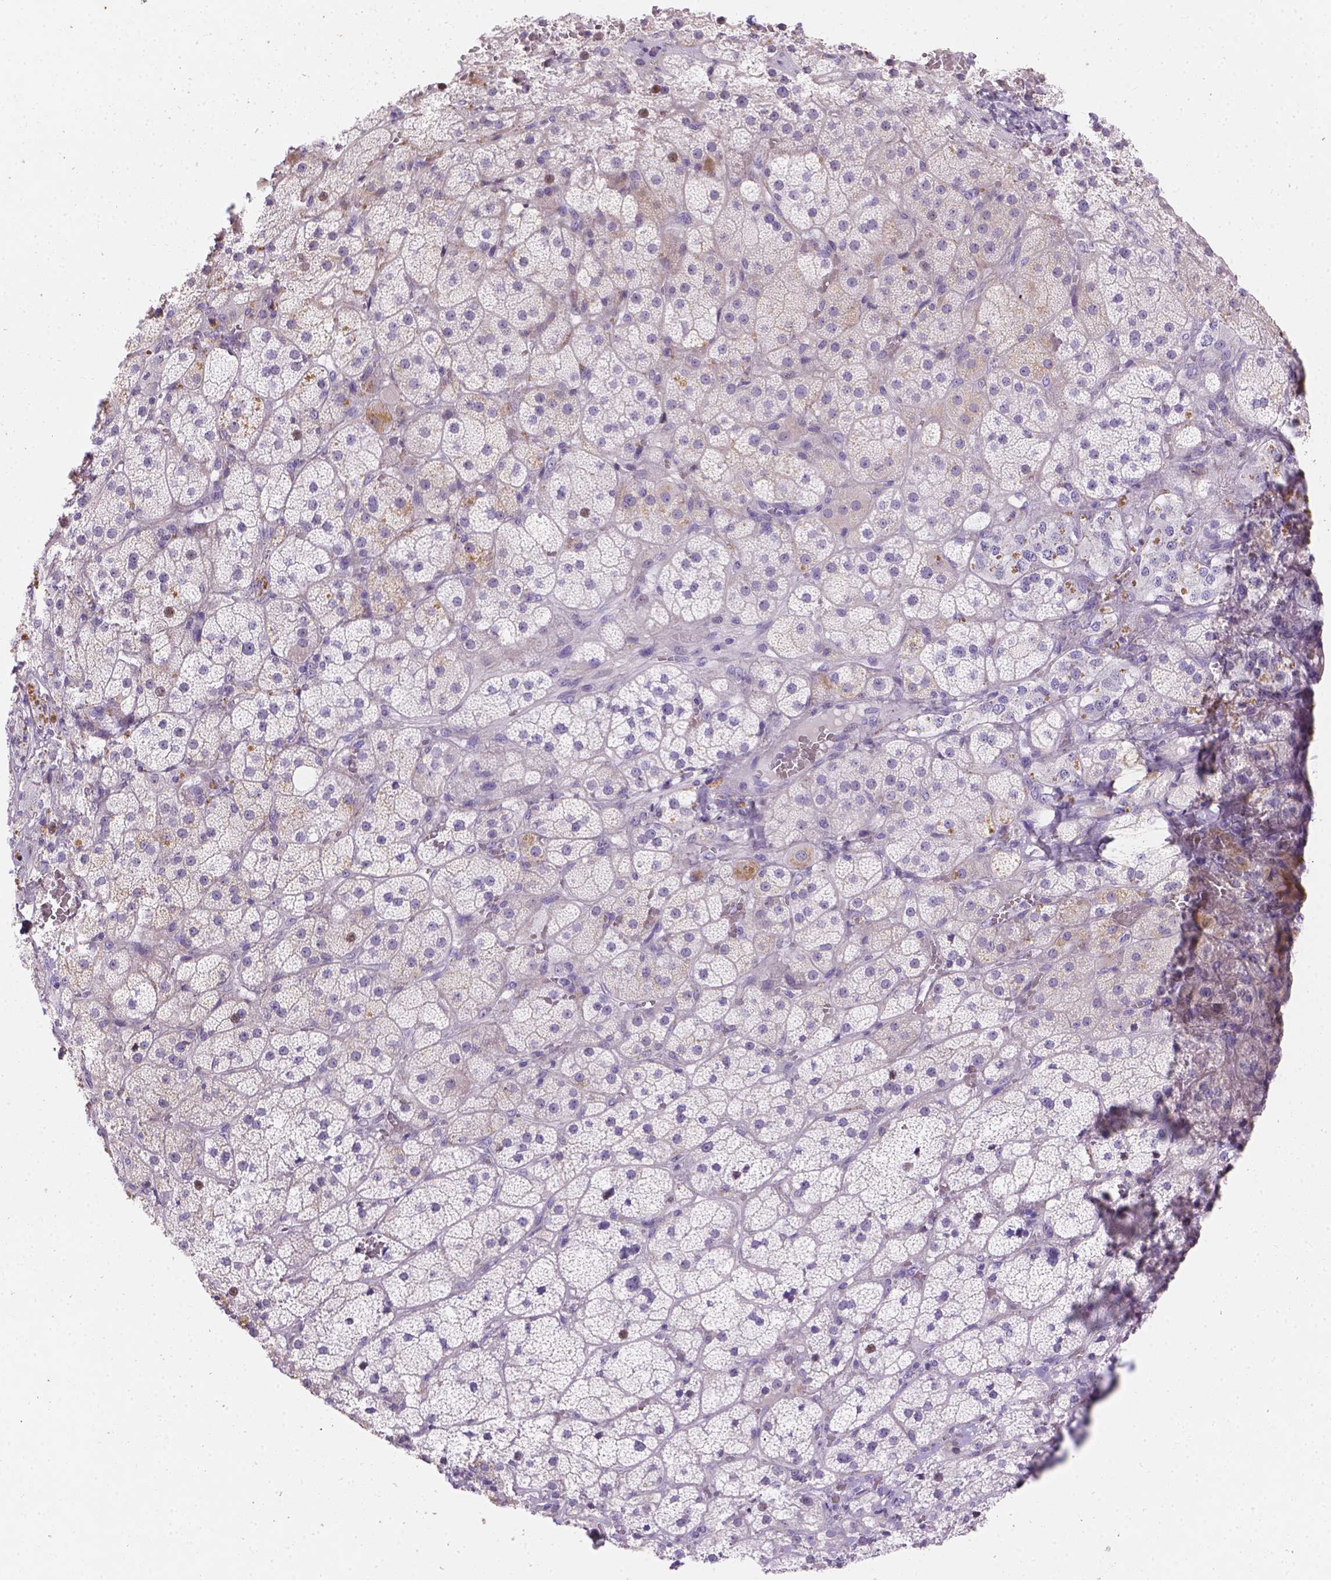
{"staining": {"intensity": "strong", "quantity": "<25%", "location": "nuclear"}, "tissue": "adrenal gland", "cell_type": "Glandular cells", "image_type": "normal", "snomed": [{"axis": "morphology", "description": "Normal tissue, NOS"}, {"axis": "topography", "description": "Adrenal gland"}], "caption": "Immunohistochemistry (IHC) micrograph of unremarkable human adrenal gland stained for a protein (brown), which reveals medium levels of strong nuclear expression in approximately <25% of glandular cells.", "gene": "DMWD", "patient": {"sex": "male", "age": 57}}